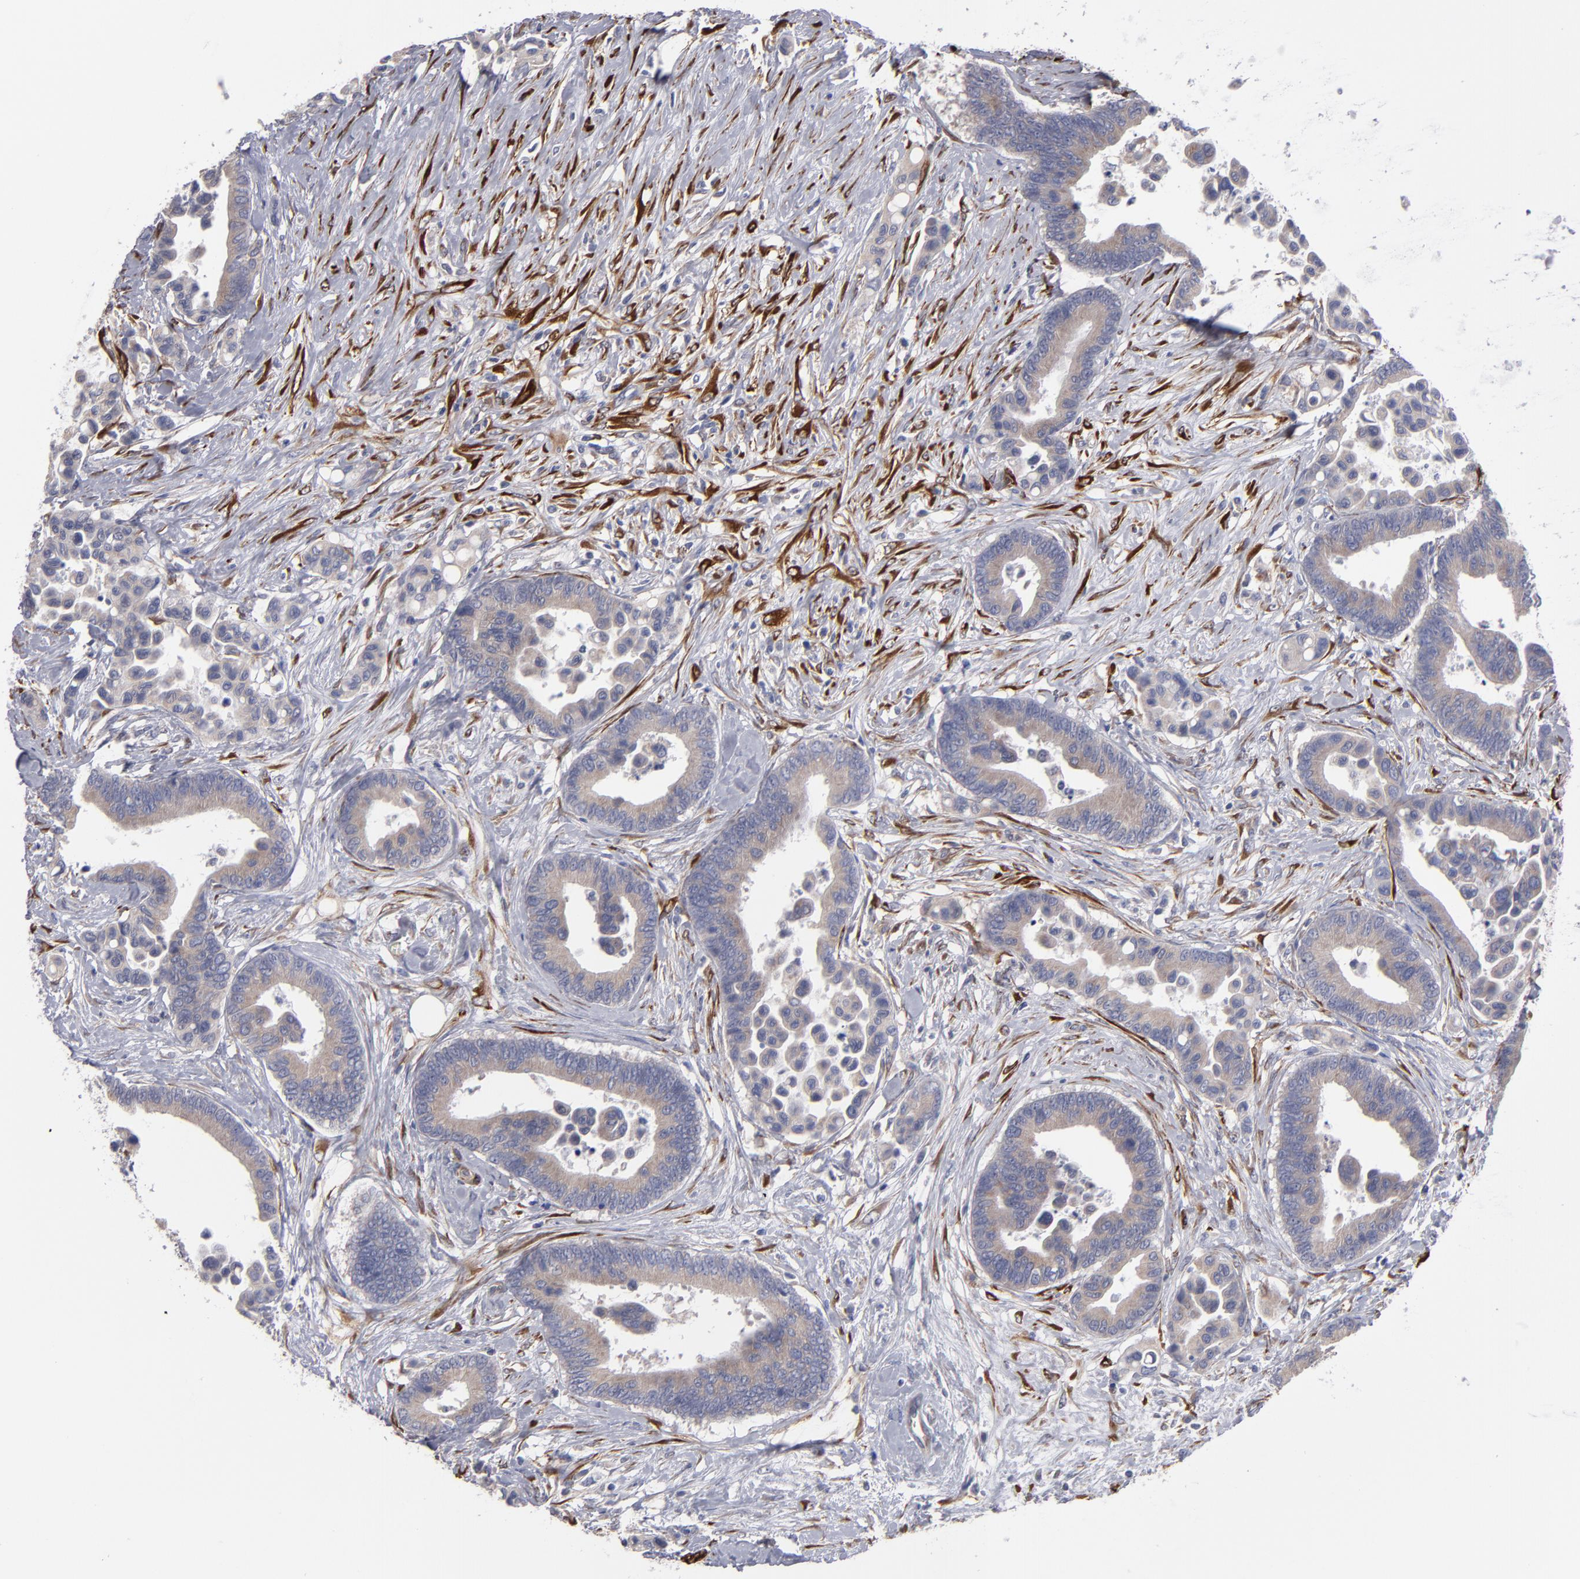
{"staining": {"intensity": "weak", "quantity": ">75%", "location": "cytoplasmic/membranous"}, "tissue": "colorectal cancer", "cell_type": "Tumor cells", "image_type": "cancer", "snomed": [{"axis": "morphology", "description": "Adenocarcinoma, NOS"}, {"axis": "topography", "description": "Colon"}], "caption": "Colorectal cancer (adenocarcinoma) stained with a brown dye shows weak cytoplasmic/membranous positive staining in approximately >75% of tumor cells.", "gene": "SLMAP", "patient": {"sex": "male", "age": 82}}